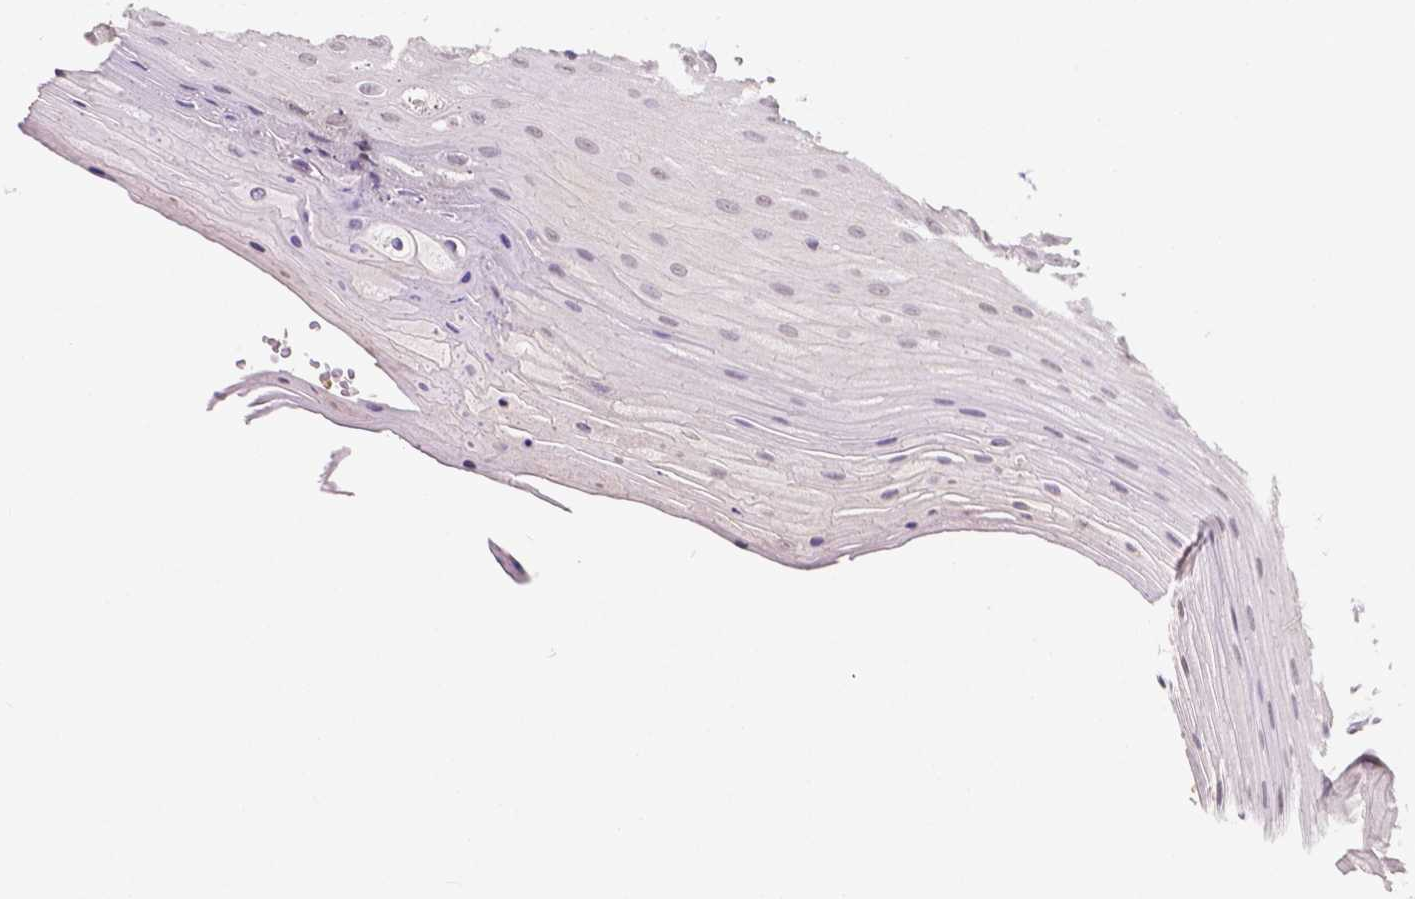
{"staining": {"intensity": "negative", "quantity": "none", "location": "none"}, "tissue": "oral mucosa", "cell_type": "Squamous epithelial cells", "image_type": "normal", "snomed": [{"axis": "morphology", "description": "Normal tissue, NOS"}, {"axis": "morphology", "description": "Squamous cell carcinoma, NOS"}, {"axis": "topography", "description": "Oral tissue"}, {"axis": "topography", "description": "Tounge, NOS"}, {"axis": "topography", "description": "Head-Neck"}], "caption": "This is an immunohistochemistry image of unremarkable oral mucosa. There is no staining in squamous epithelial cells.", "gene": "ELAVL2", "patient": {"sex": "male", "age": 62}}